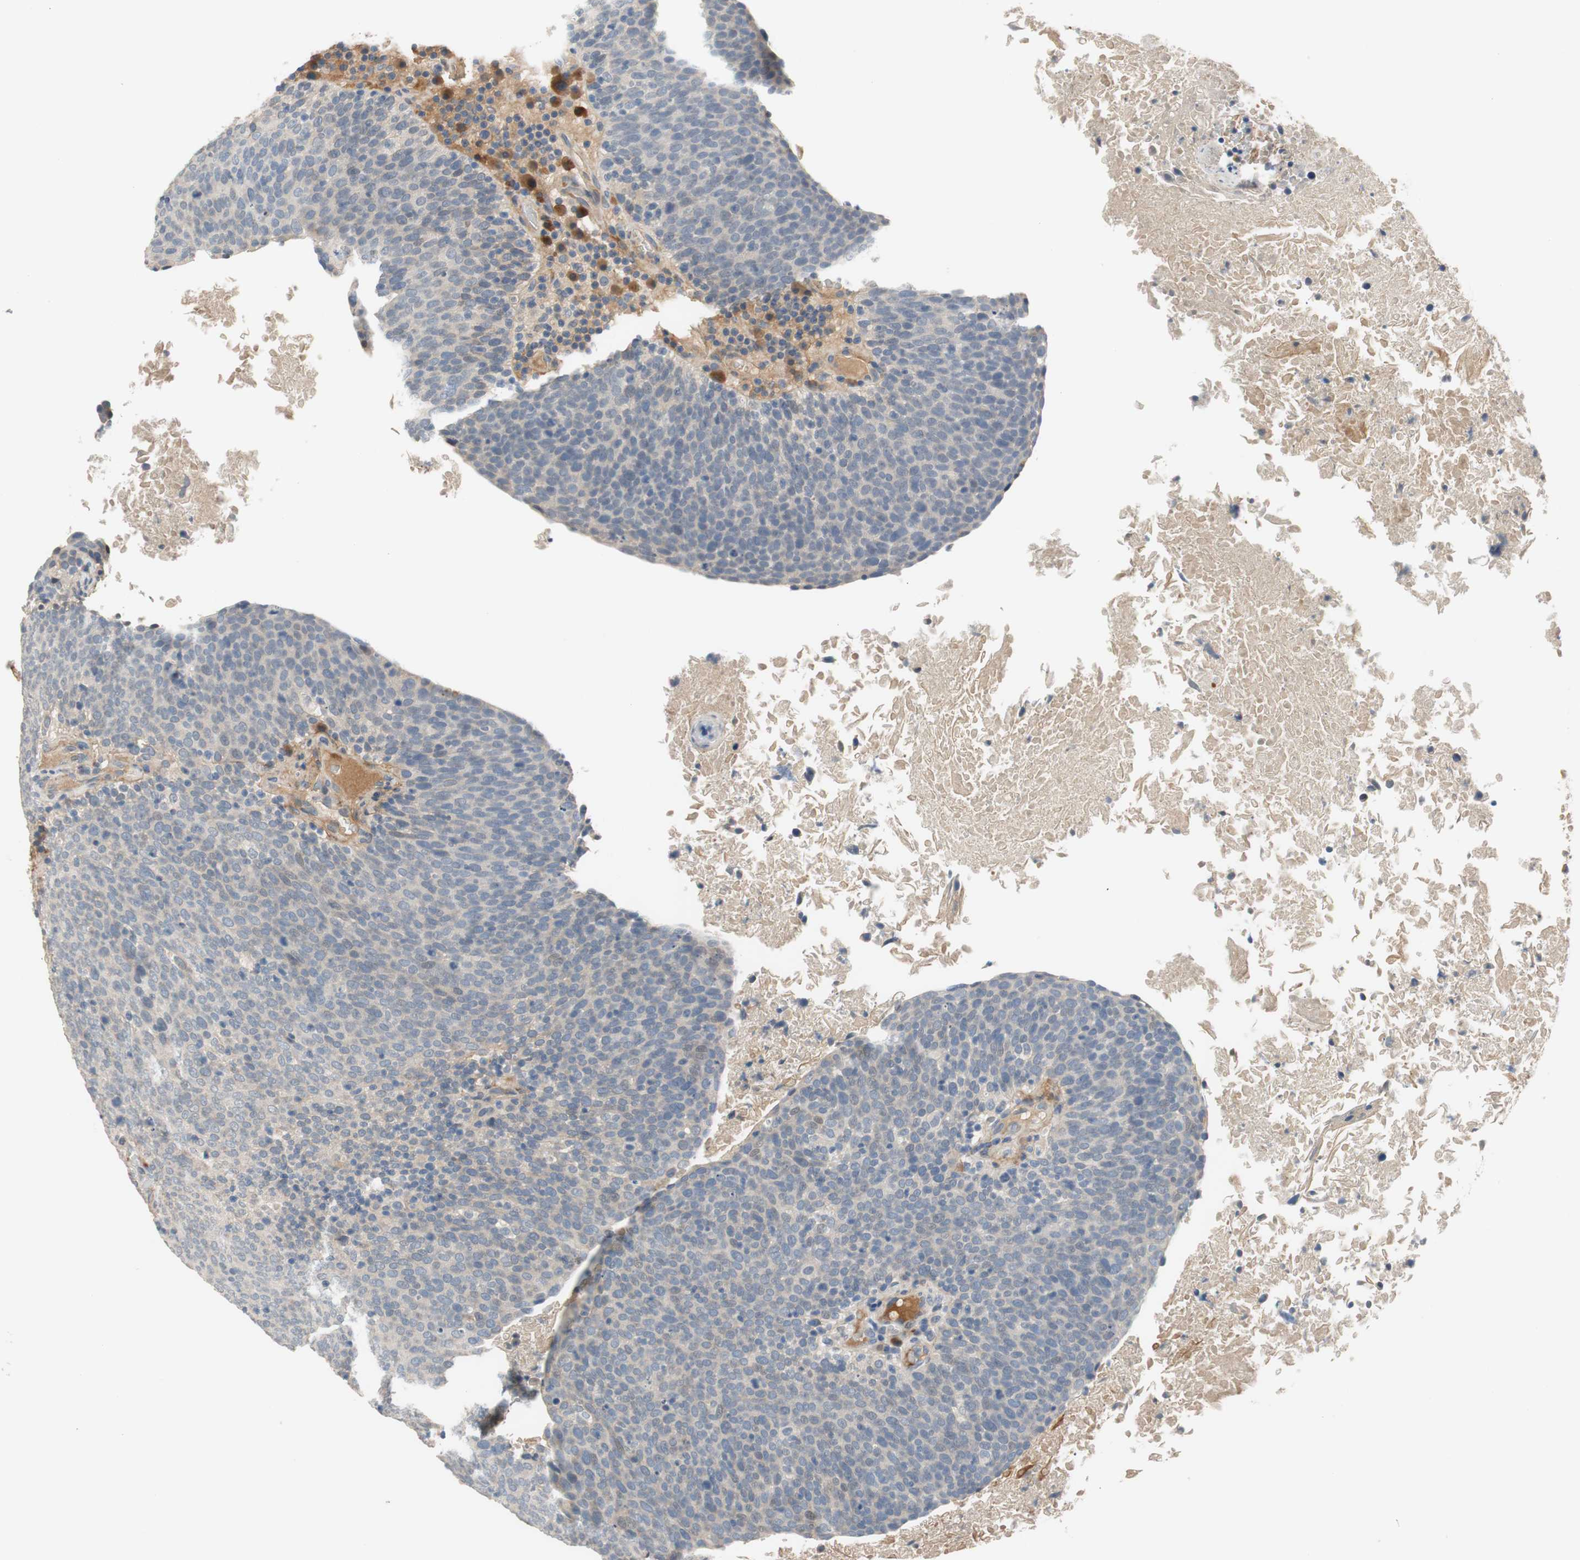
{"staining": {"intensity": "negative", "quantity": "none", "location": "none"}, "tissue": "head and neck cancer", "cell_type": "Tumor cells", "image_type": "cancer", "snomed": [{"axis": "morphology", "description": "Squamous cell carcinoma, NOS"}, {"axis": "morphology", "description": "Squamous cell carcinoma, metastatic, NOS"}, {"axis": "topography", "description": "Lymph node"}, {"axis": "topography", "description": "Head-Neck"}], "caption": "Protein analysis of head and neck squamous cell carcinoma displays no significant expression in tumor cells.", "gene": "COL12A1", "patient": {"sex": "male", "age": 62}}